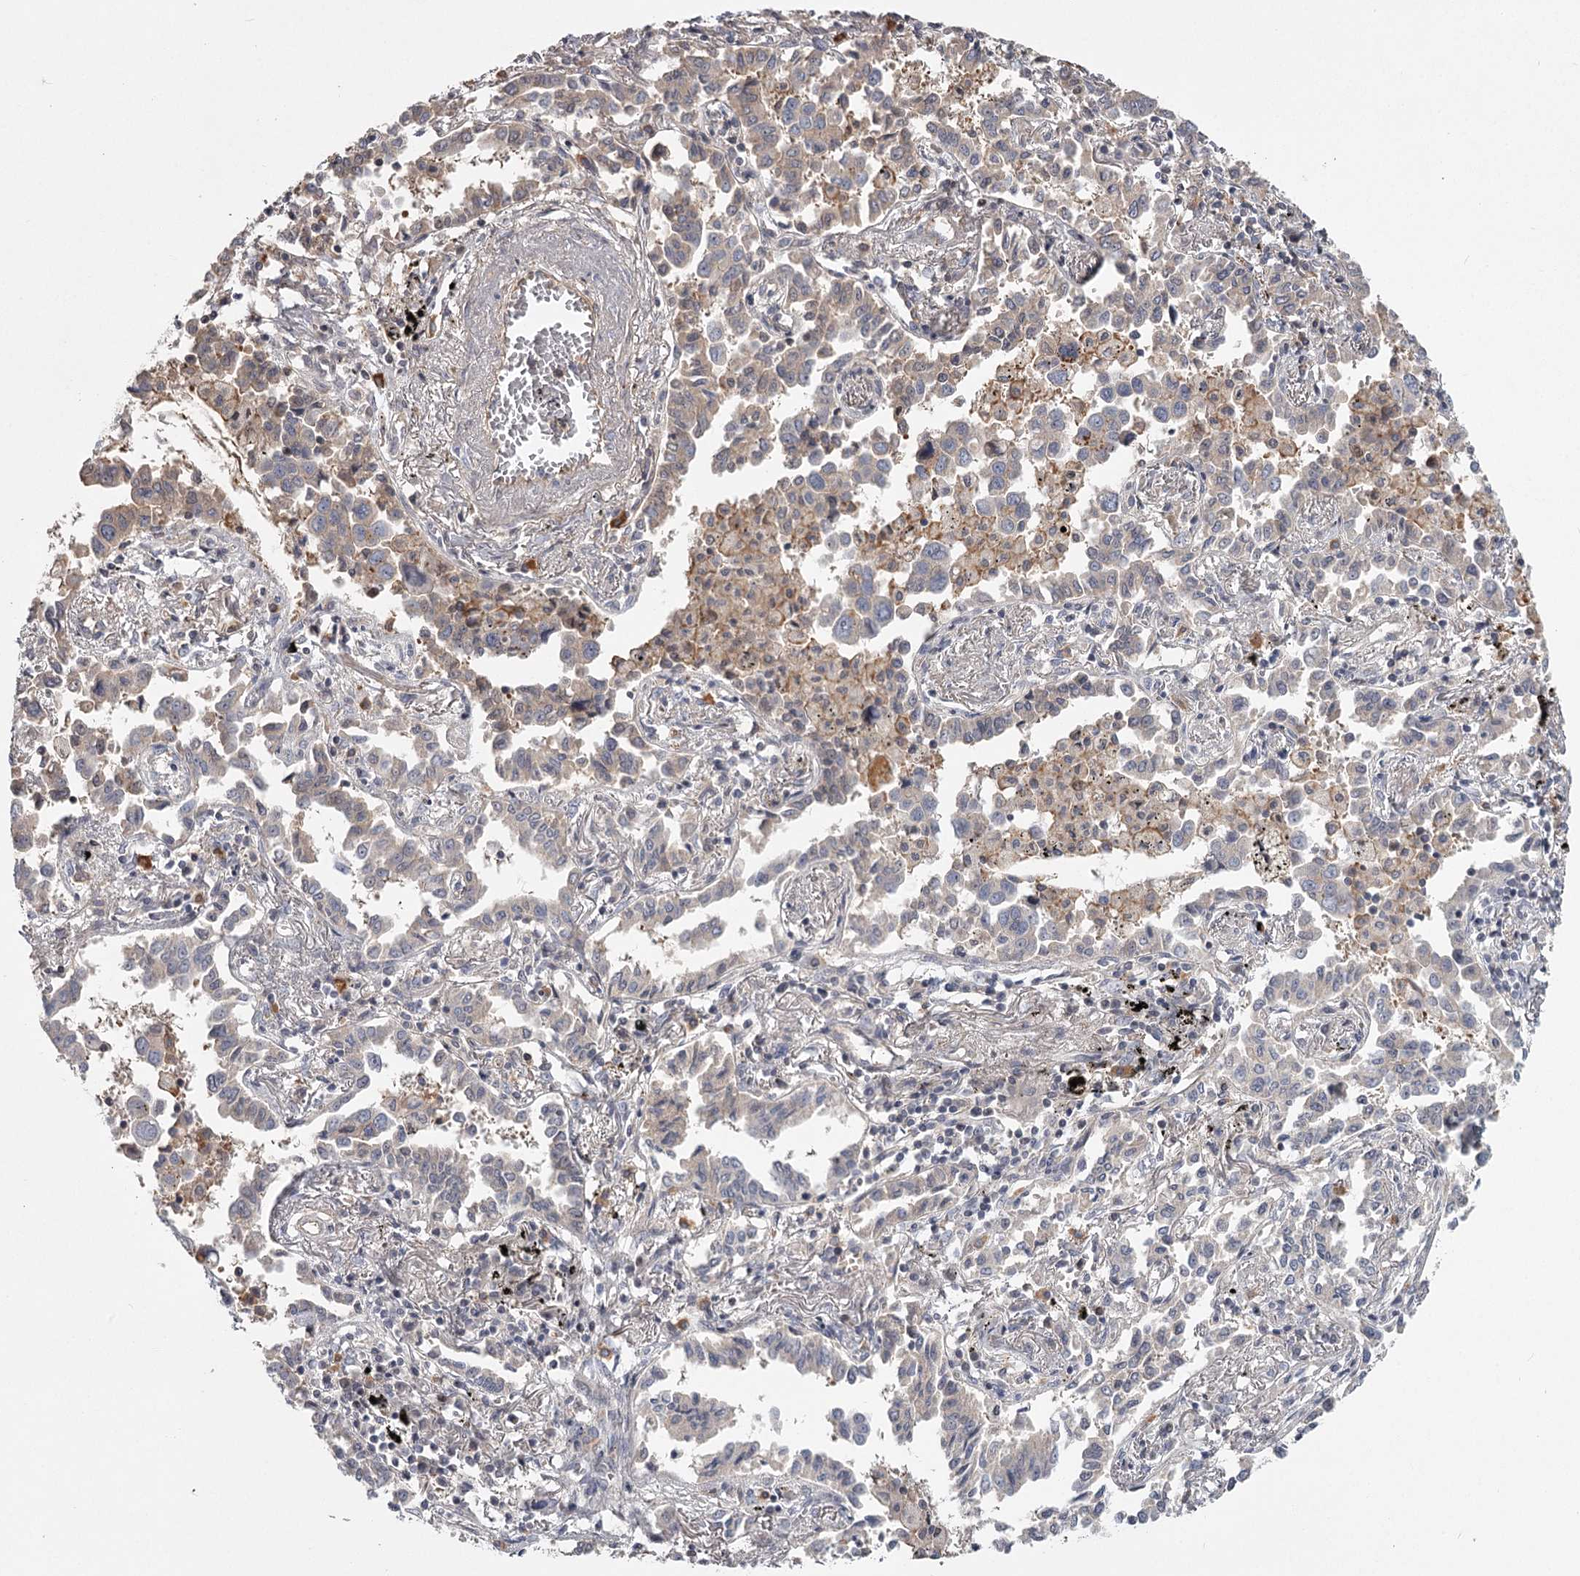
{"staining": {"intensity": "moderate", "quantity": "<25%", "location": "cytoplasmic/membranous"}, "tissue": "lung cancer", "cell_type": "Tumor cells", "image_type": "cancer", "snomed": [{"axis": "morphology", "description": "Adenocarcinoma, NOS"}, {"axis": "topography", "description": "Lung"}], "caption": "Tumor cells reveal moderate cytoplasmic/membranous positivity in about <25% of cells in lung cancer (adenocarcinoma).", "gene": "DHRS9", "patient": {"sex": "male", "age": 67}}